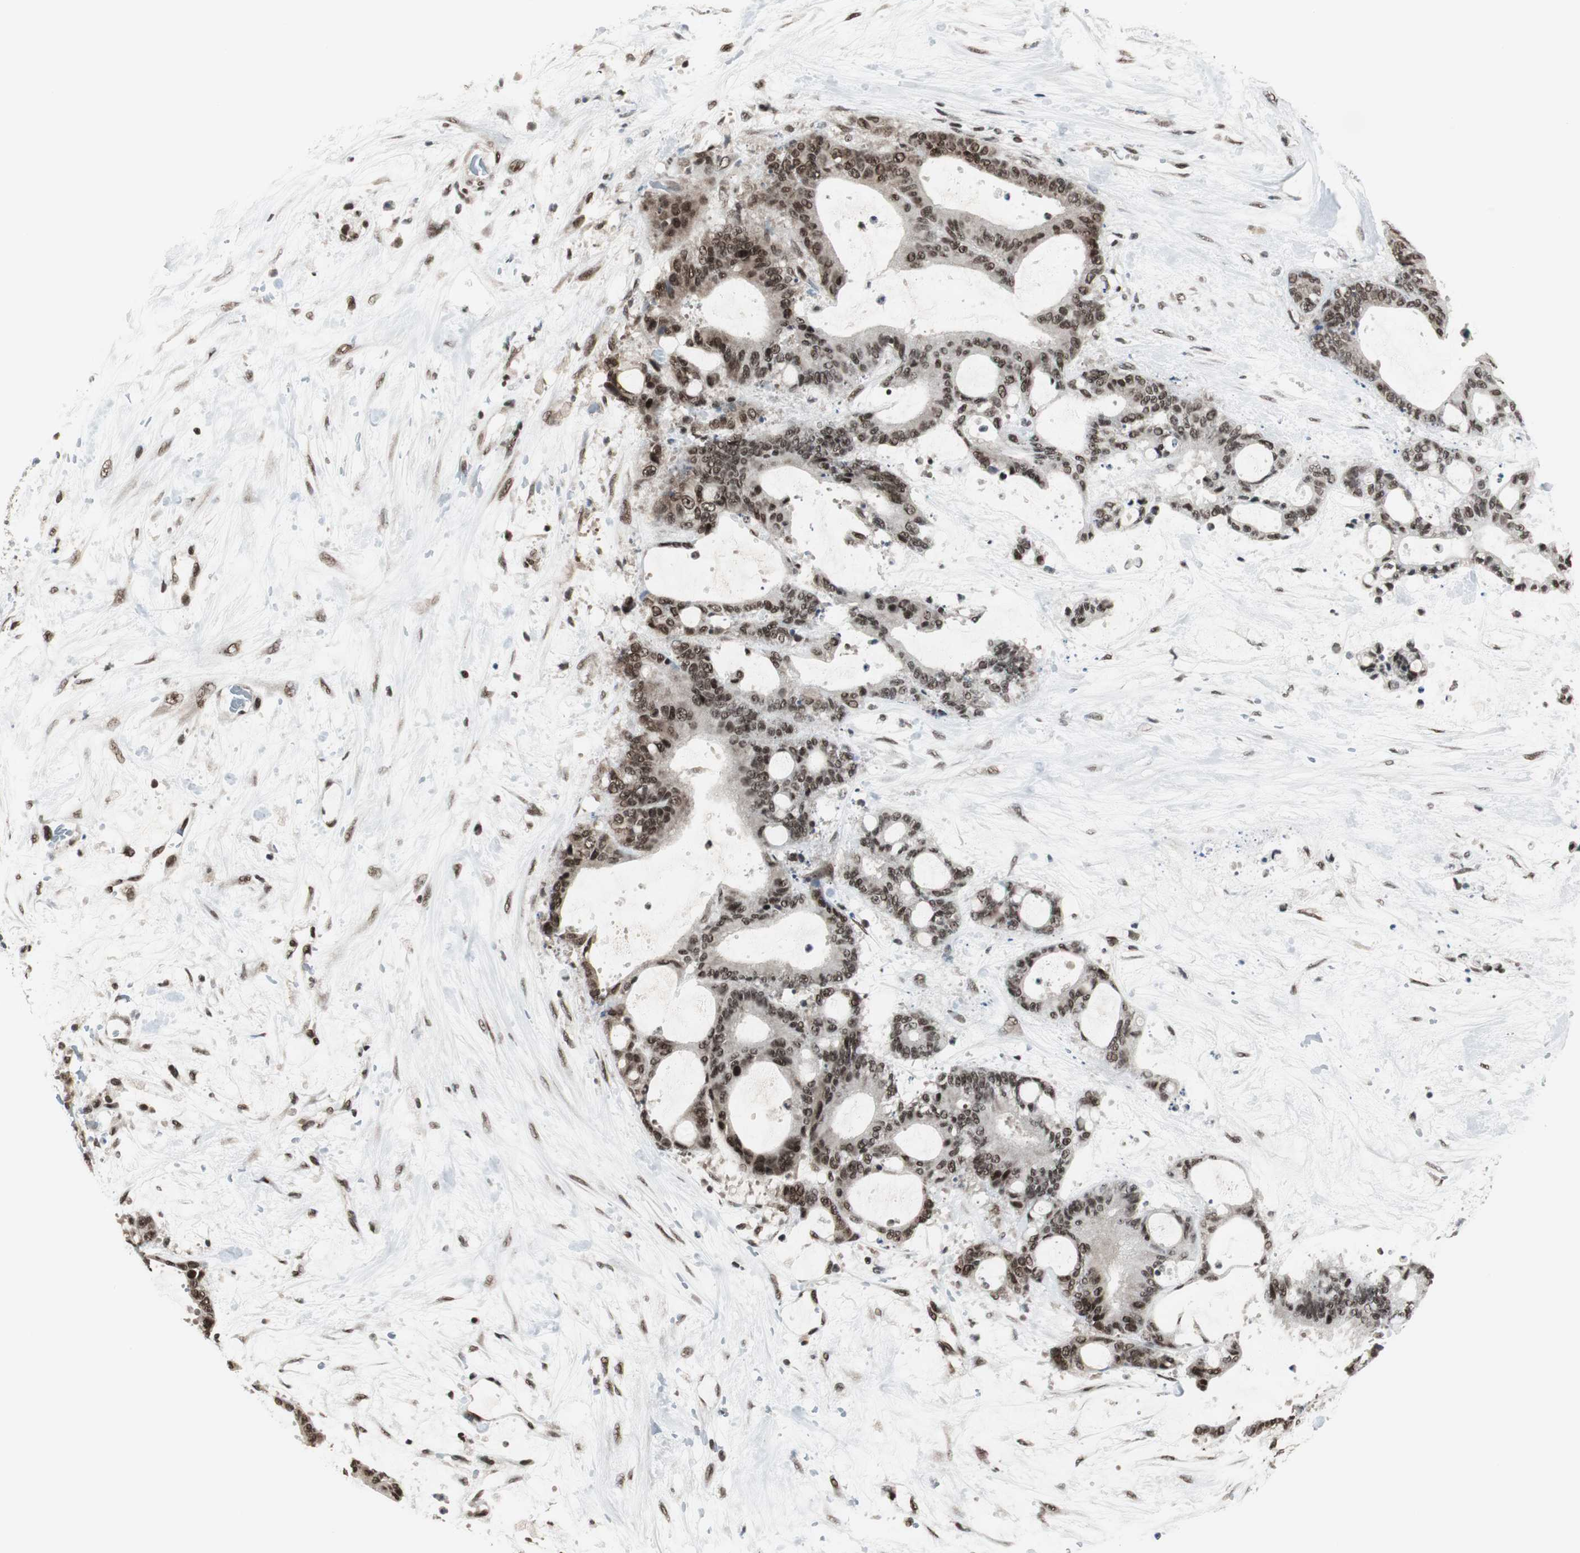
{"staining": {"intensity": "strong", "quantity": ">75%", "location": "nuclear"}, "tissue": "liver cancer", "cell_type": "Tumor cells", "image_type": "cancer", "snomed": [{"axis": "morphology", "description": "Cholangiocarcinoma"}, {"axis": "topography", "description": "Liver"}], "caption": "Immunohistochemistry (DAB) staining of human liver cancer (cholangiocarcinoma) demonstrates strong nuclear protein staining in about >75% of tumor cells.", "gene": "CDK9", "patient": {"sex": "female", "age": 73}}